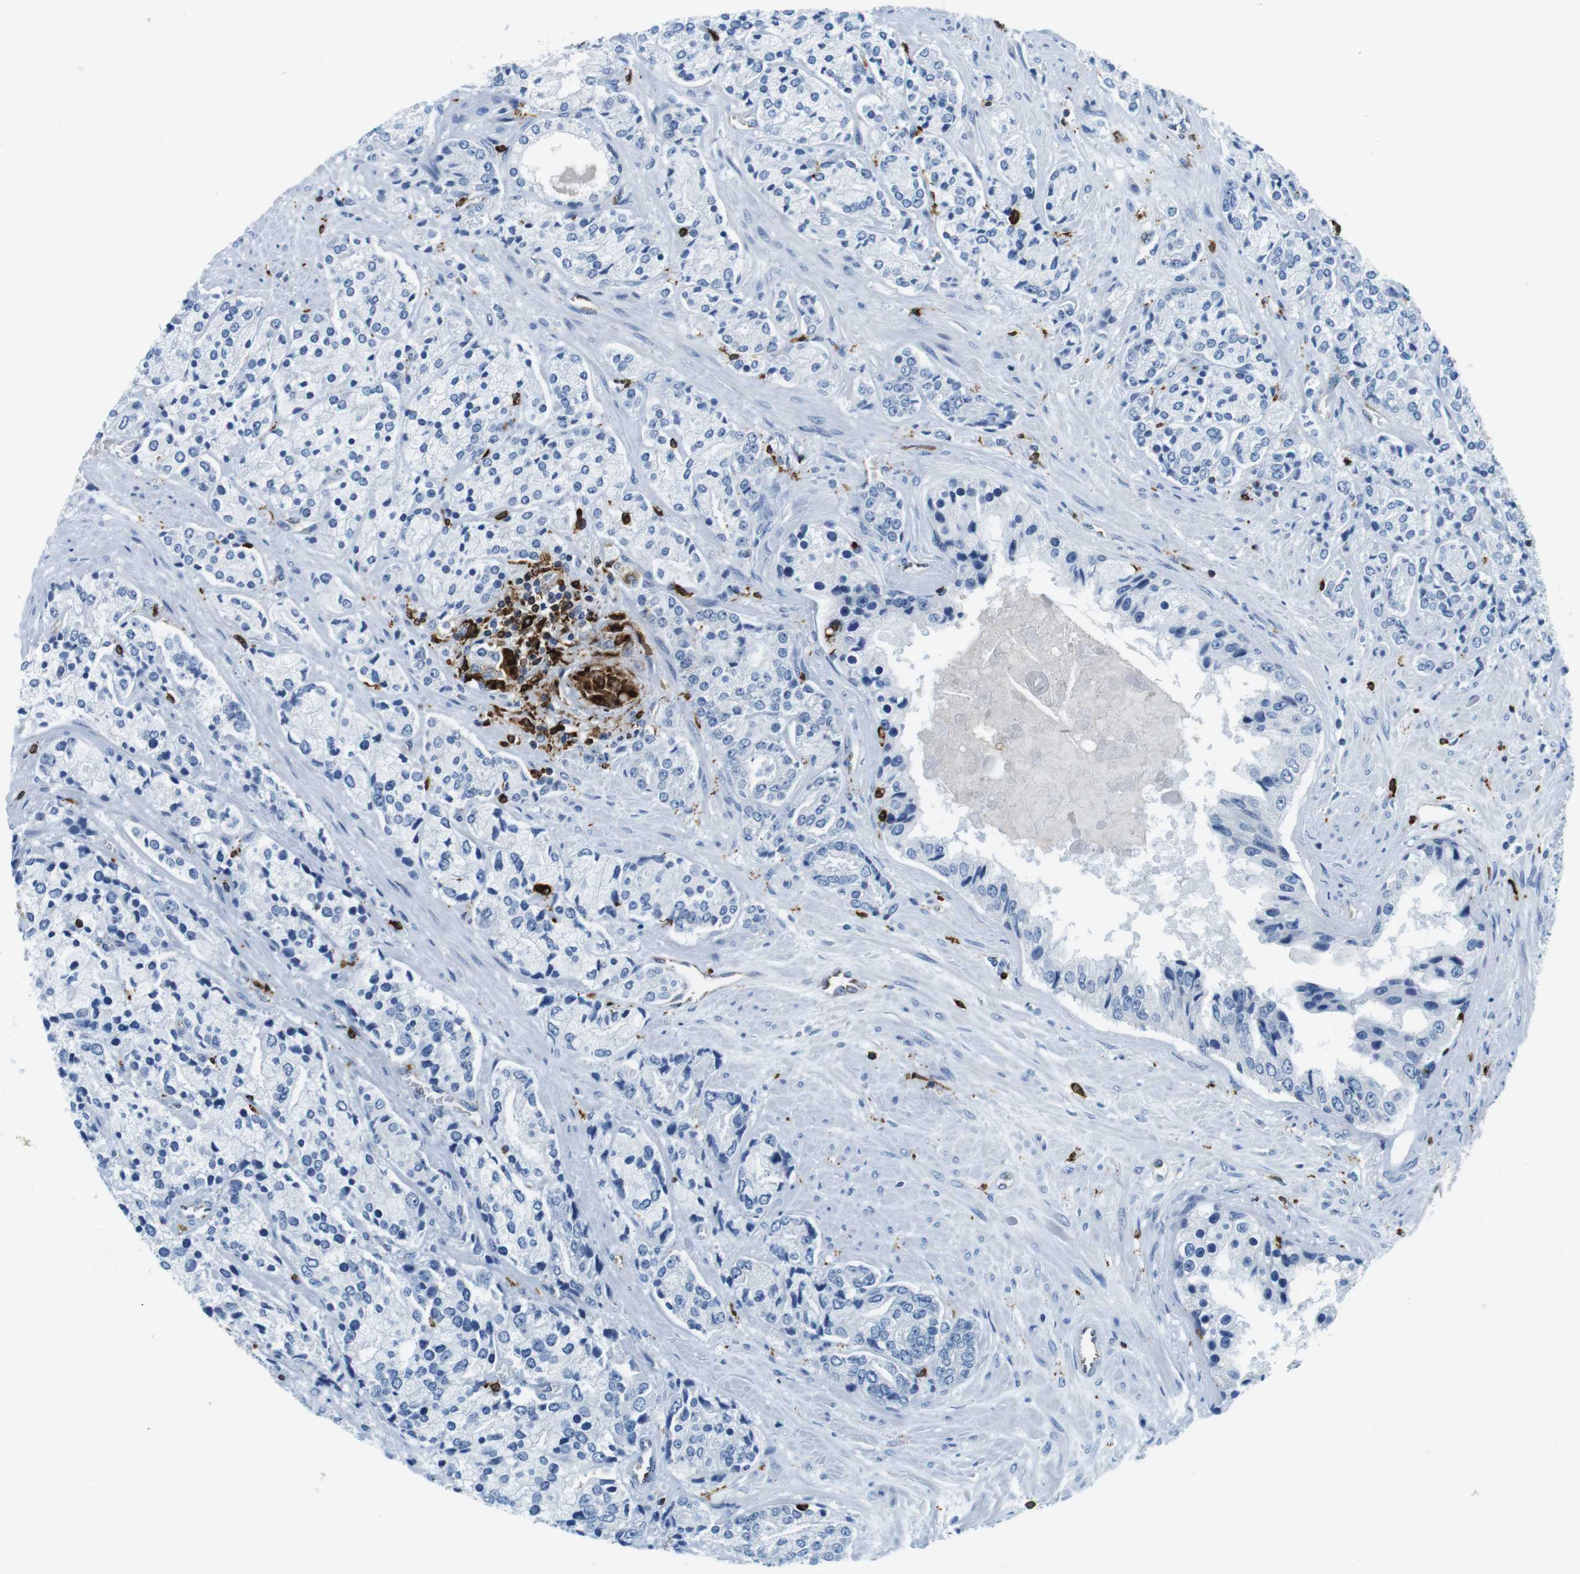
{"staining": {"intensity": "negative", "quantity": "none", "location": "none"}, "tissue": "prostate cancer", "cell_type": "Tumor cells", "image_type": "cancer", "snomed": [{"axis": "morphology", "description": "Adenocarcinoma, High grade"}, {"axis": "topography", "description": "Prostate"}], "caption": "Immunohistochemical staining of prostate cancer exhibits no significant expression in tumor cells.", "gene": "CIITA", "patient": {"sex": "male", "age": 71}}